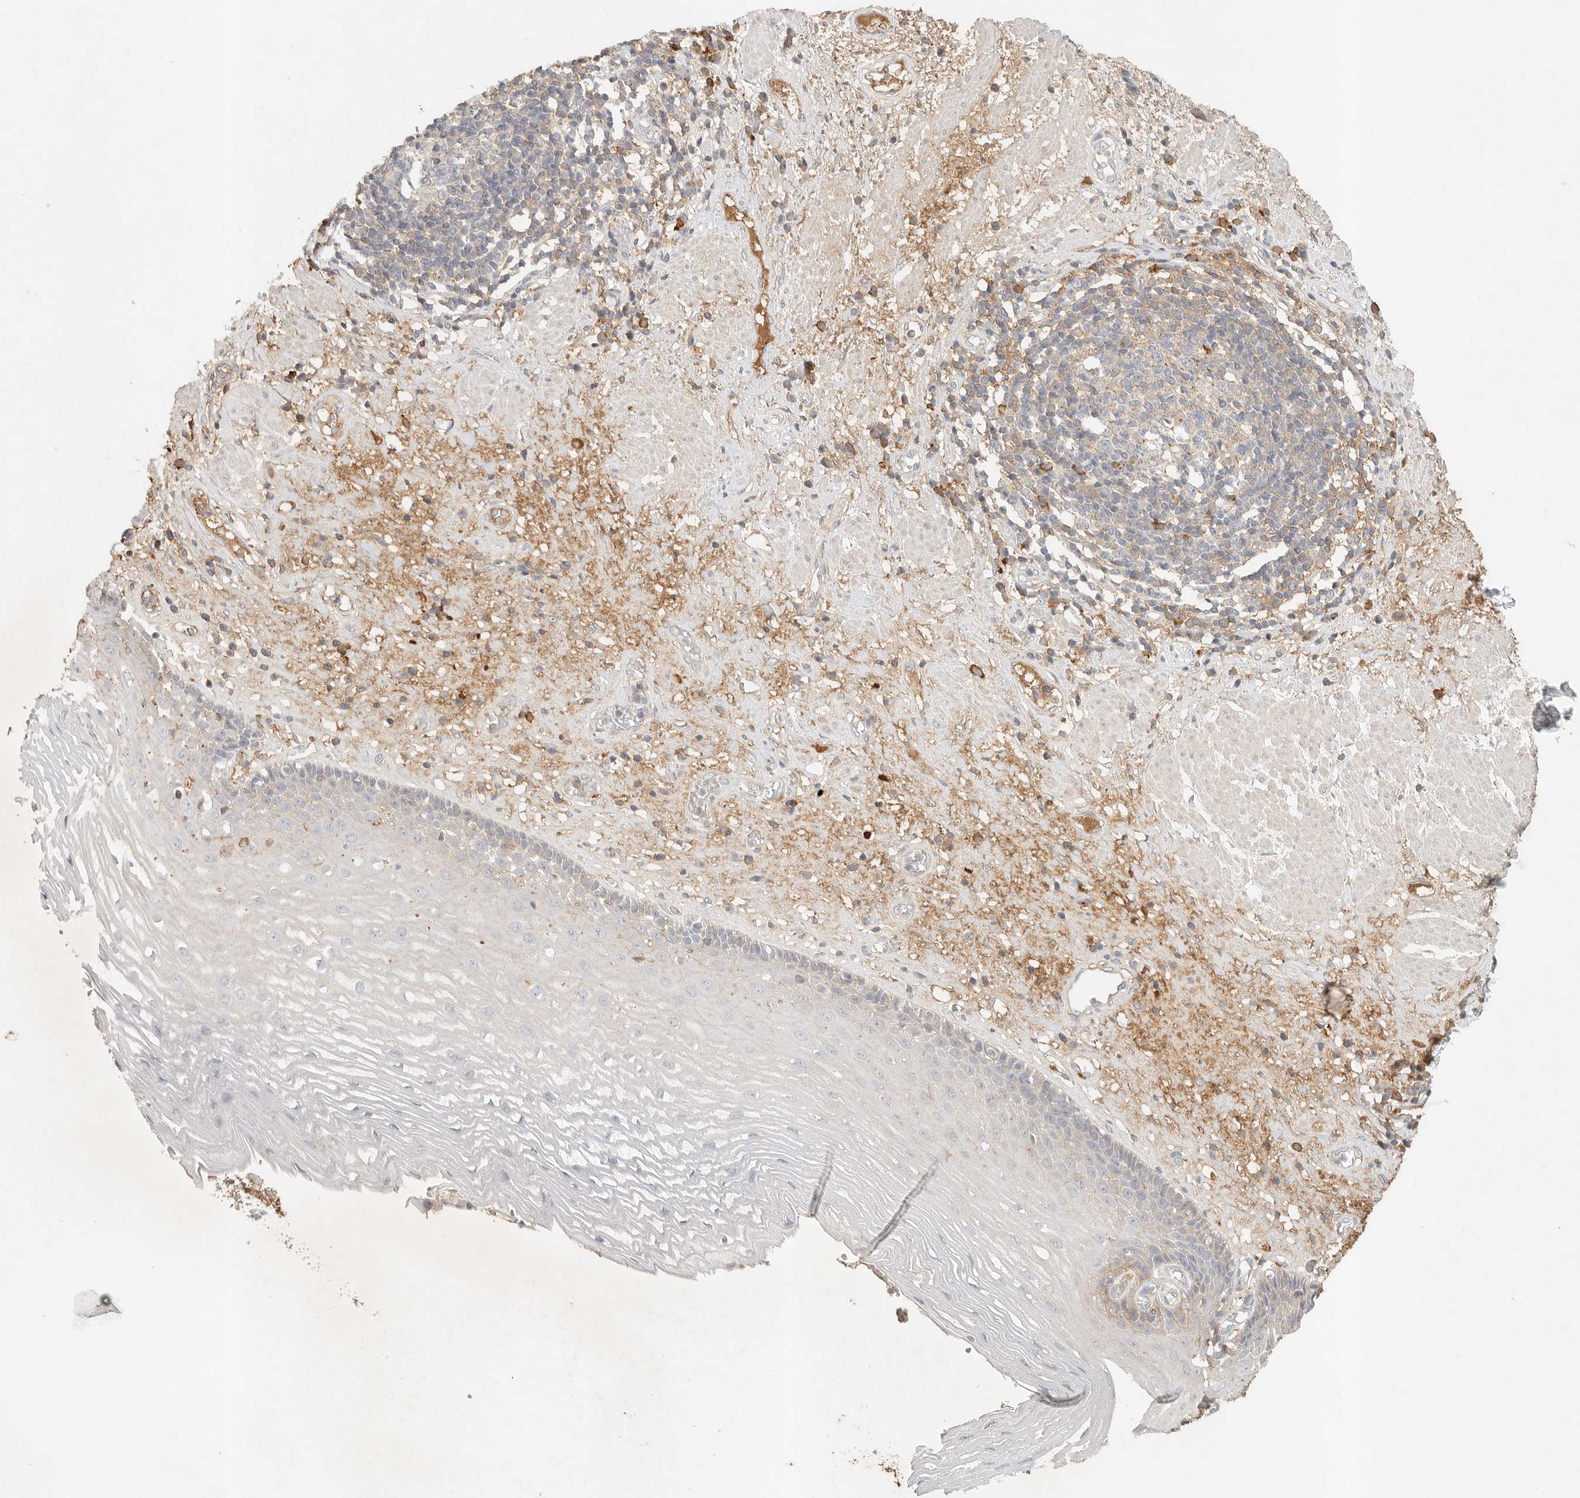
{"staining": {"intensity": "negative", "quantity": "none", "location": "none"}, "tissue": "esophagus", "cell_type": "Squamous epithelial cells", "image_type": "normal", "snomed": [{"axis": "morphology", "description": "Normal tissue, NOS"}, {"axis": "morphology", "description": "Adenocarcinoma, NOS"}, {"axis": "topography", "description": "Esophagus"}], "caption": "Squamous epithelial cells are negative for brown protein staining in benign esophagus. (Immunohistochemistry, brightfield microscopy, high magnification).", "gene": "SLC25A36", "patient": {"sex": "male", "age": 62}}